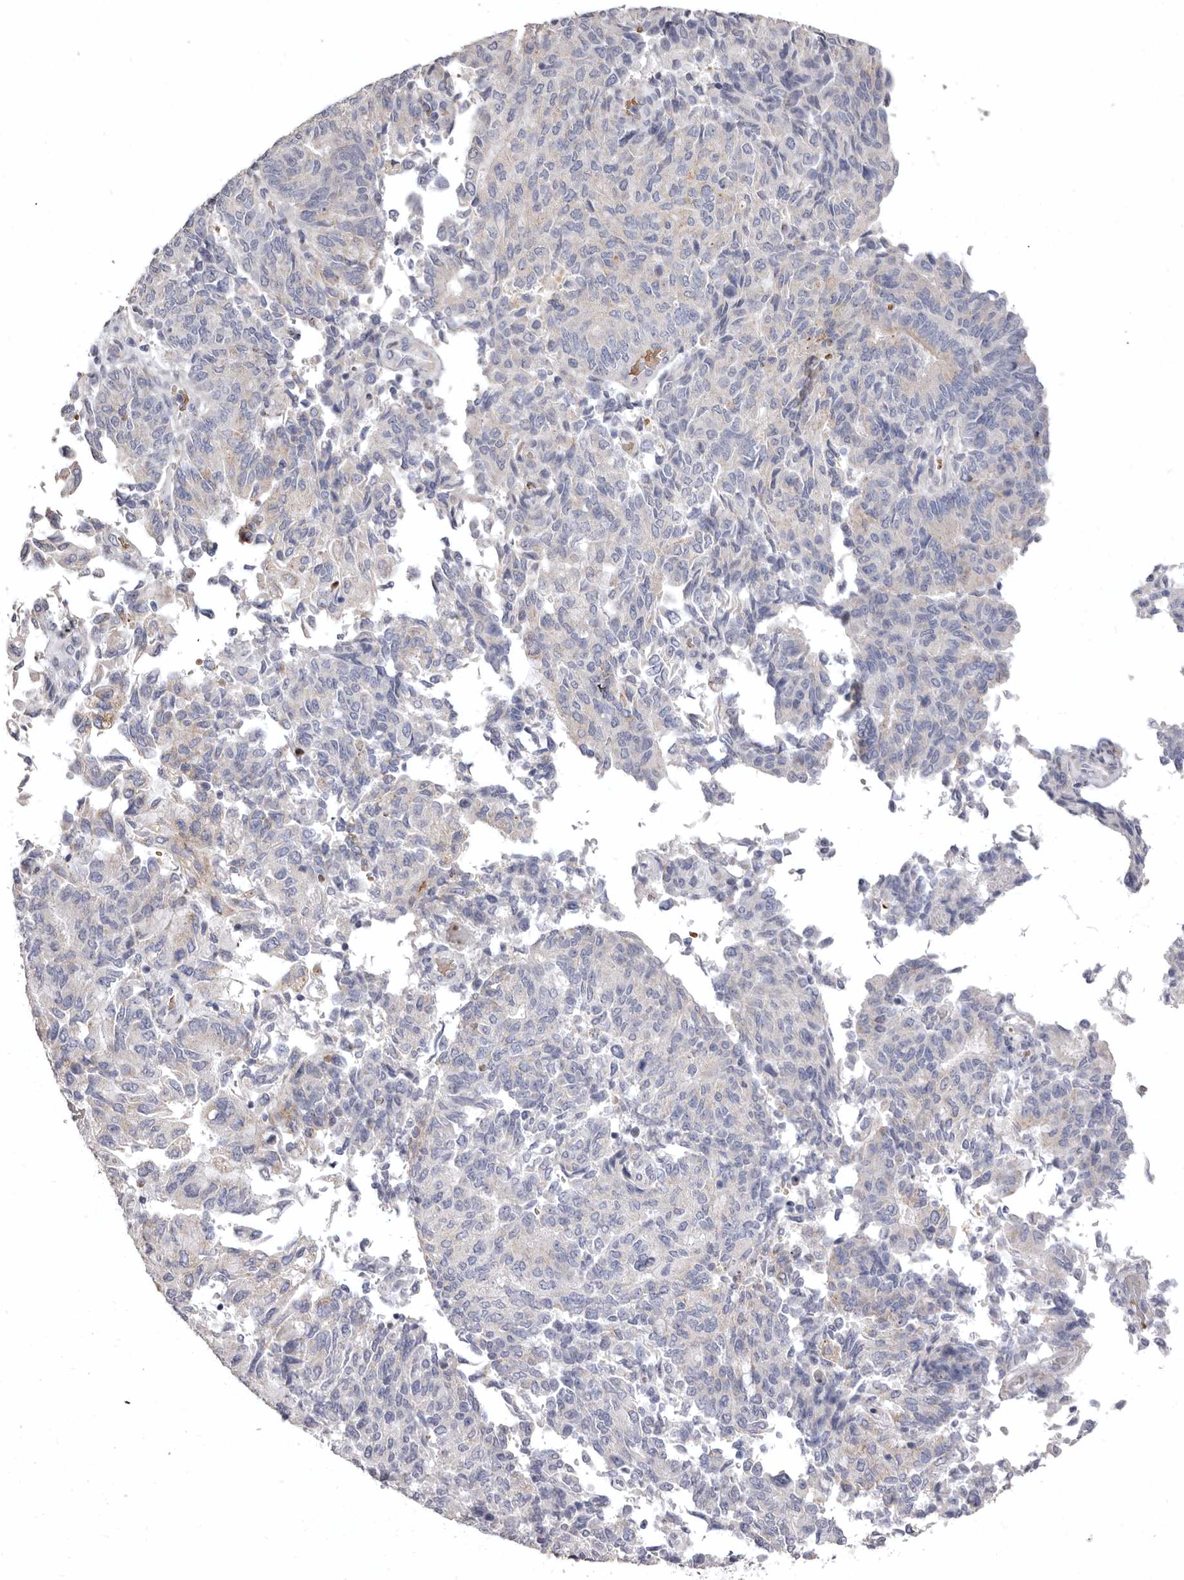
{"staining": {"intensity": "negative", "quantity": "none", "location": "none"}, "tissue": "endometrial cancer", "cell_type": "Tumor cells", "image_type": "cancer", "snomed": [{"axis": "morphology", "description": "Adenocarcinoma, NOS"}, {"axis": "topography", "description": "Endometrium"}], "caption": "Endometrial cancer was stained to show a protein in brown. There is no significant staining in tumor cells. (DAB immunohistochemistry (IHC) with hematoxylin counter stain).", "gene": "AIDA", "patient": {"sex": "female", "age": 80}}